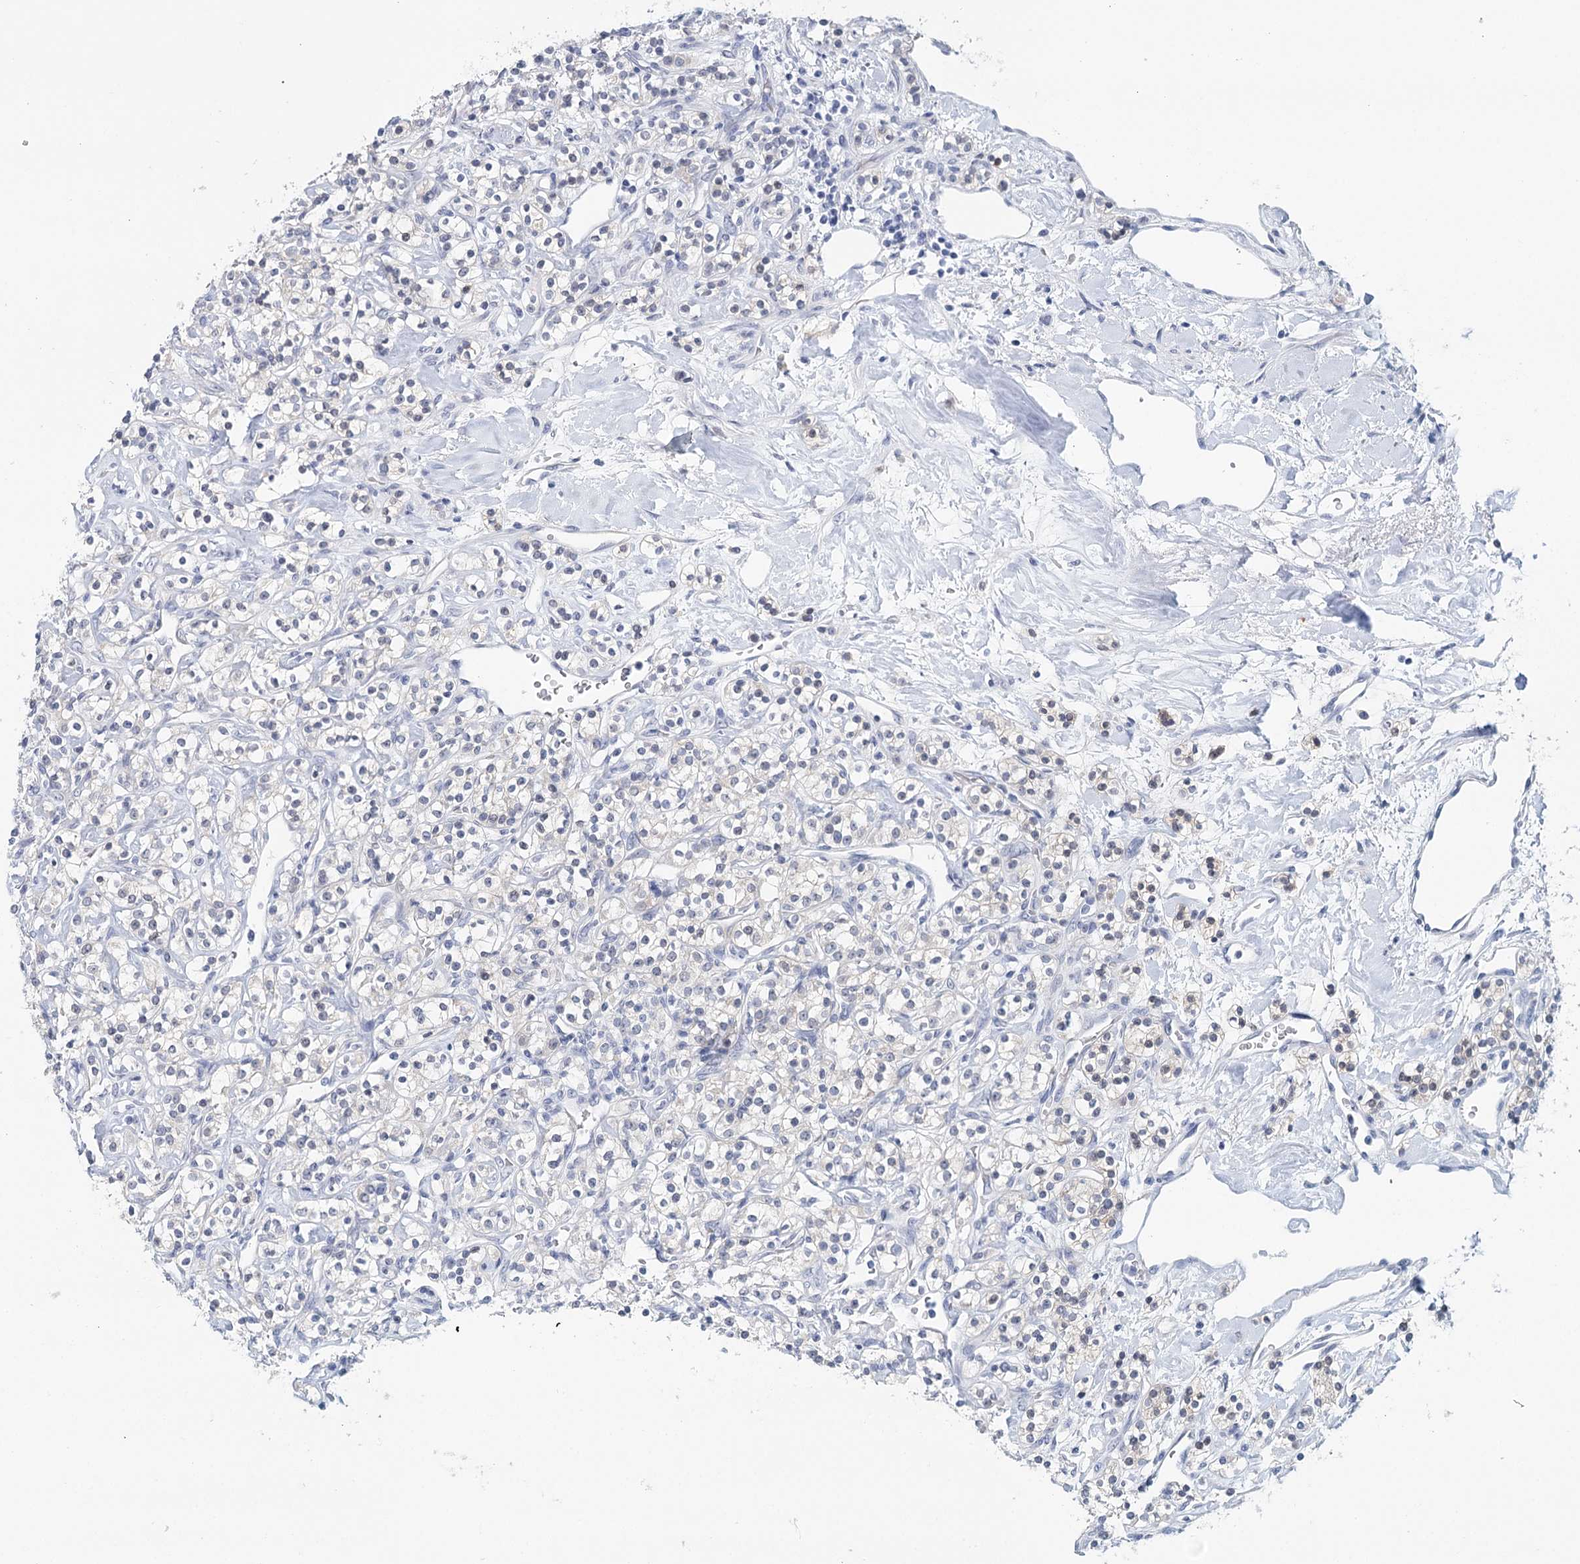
{"staining": {"intensity": "negative", "quantity": "none", "location": "none"}, "tissue": "renal cancer", "cell_type": "Tumor cells", "image_type": "cancer", "snomed": [{"axis": "morphology", "description": "Adenocarcinoma, NOS"}, {"axis": "topography", "description": "Kidney"}], "caption": "Immunohistochemical staining of renal cancer shows no significant positivity in tumor cells. (DAB (3,3'-diaminobenzidine) immunohistochemistry (IHC) visualized using brightfield microscopy, high magnification).", "gene": "HSPA4L", "patient": {"sex": "male", "age": 77}}